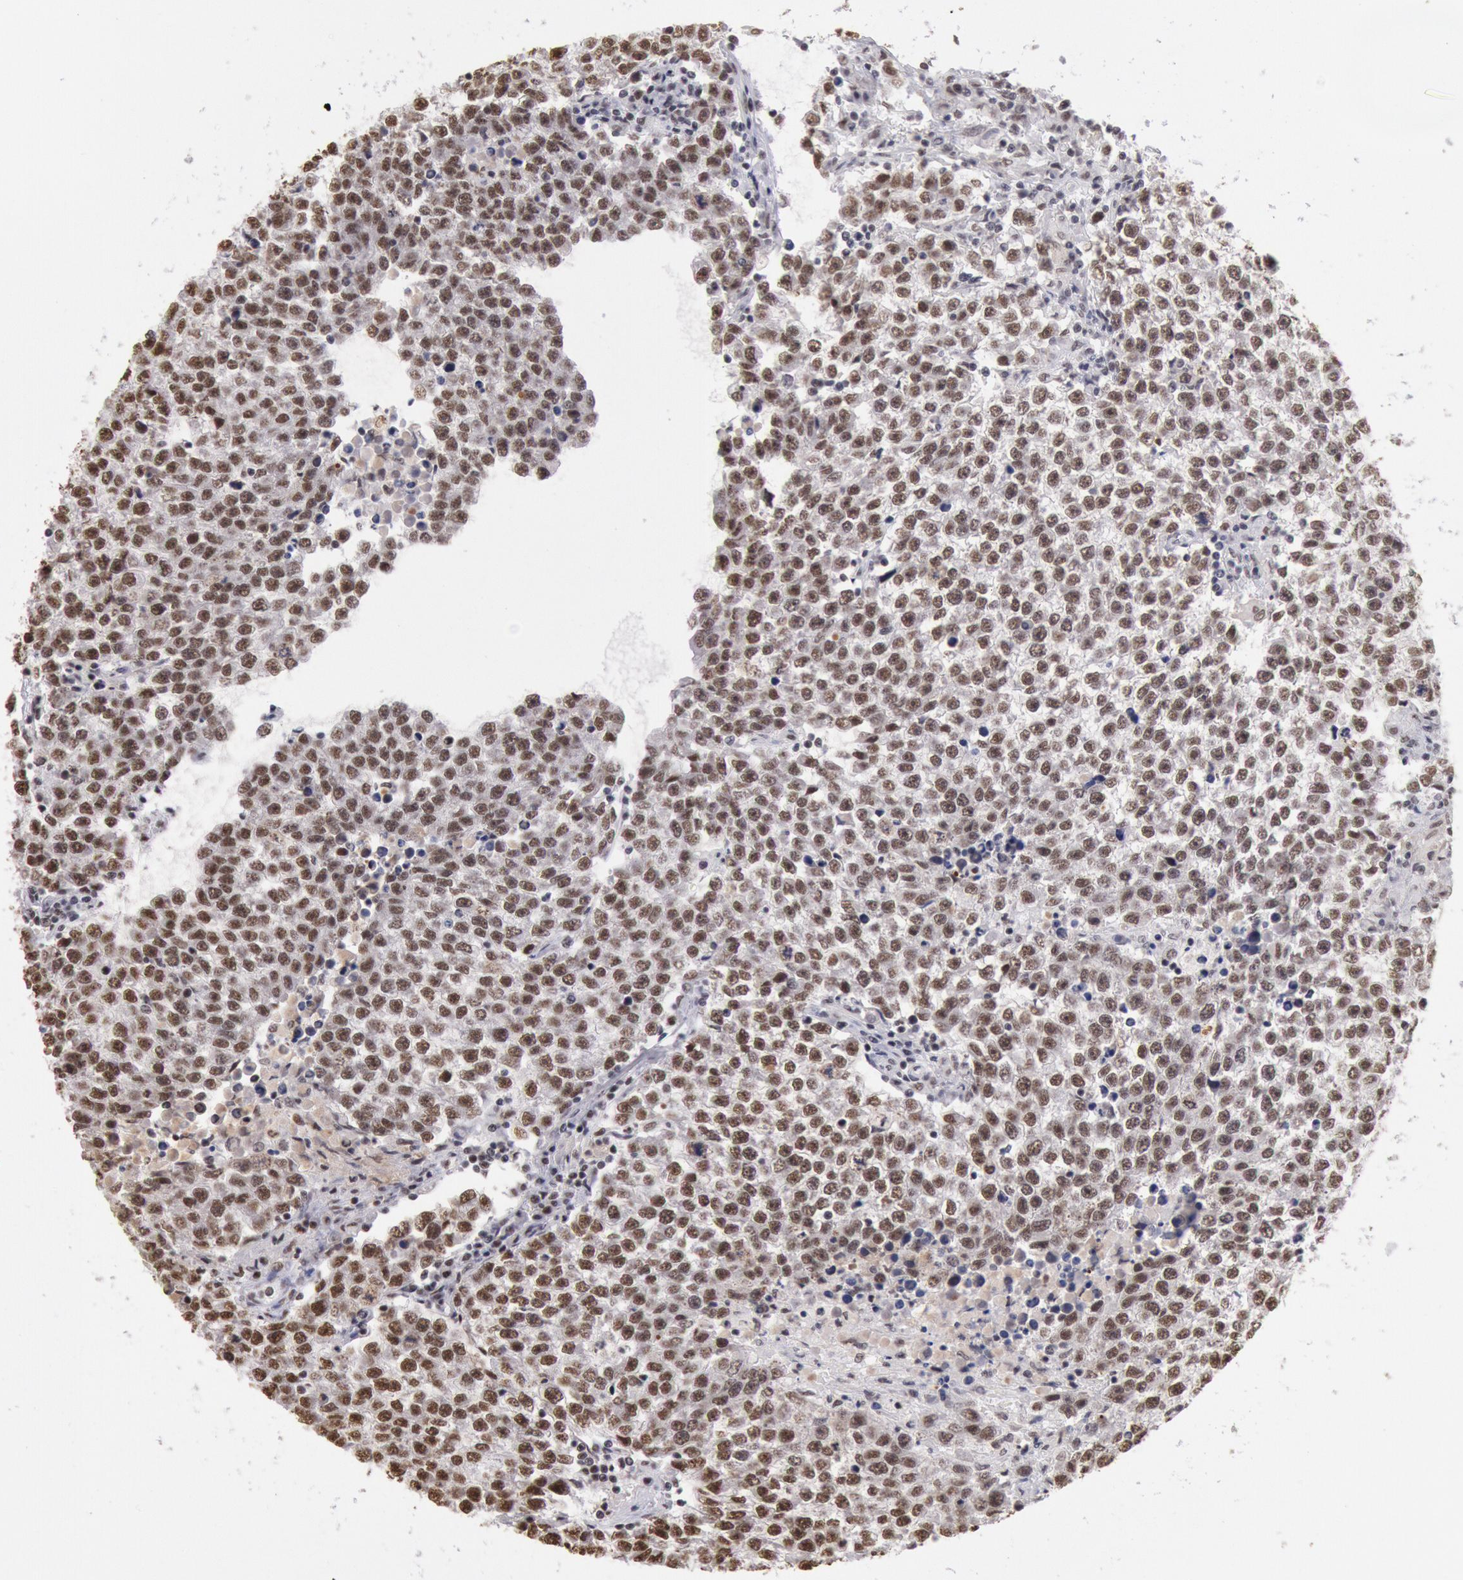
{"staining": {"intensity": "moderate", "quantity": ">75%", "location": "nuclear"}, "tissue": "testis cancer", "cell_type": "Tumor cells", "image_type": "cancer", "snomed": [{"axis": "morphology", "description": "Seminoma, NOS"}, {"axis": "topography", "description": "Testis"}], "caption": "This photomicrograph displays immunohistochemistry (IHC) staining of testis seminoma, with medium moderate nuclear positivity in about >75% of tumor cells.", "gene": "SNRPD3", "patient": {"sex": "male", "age": 36}}